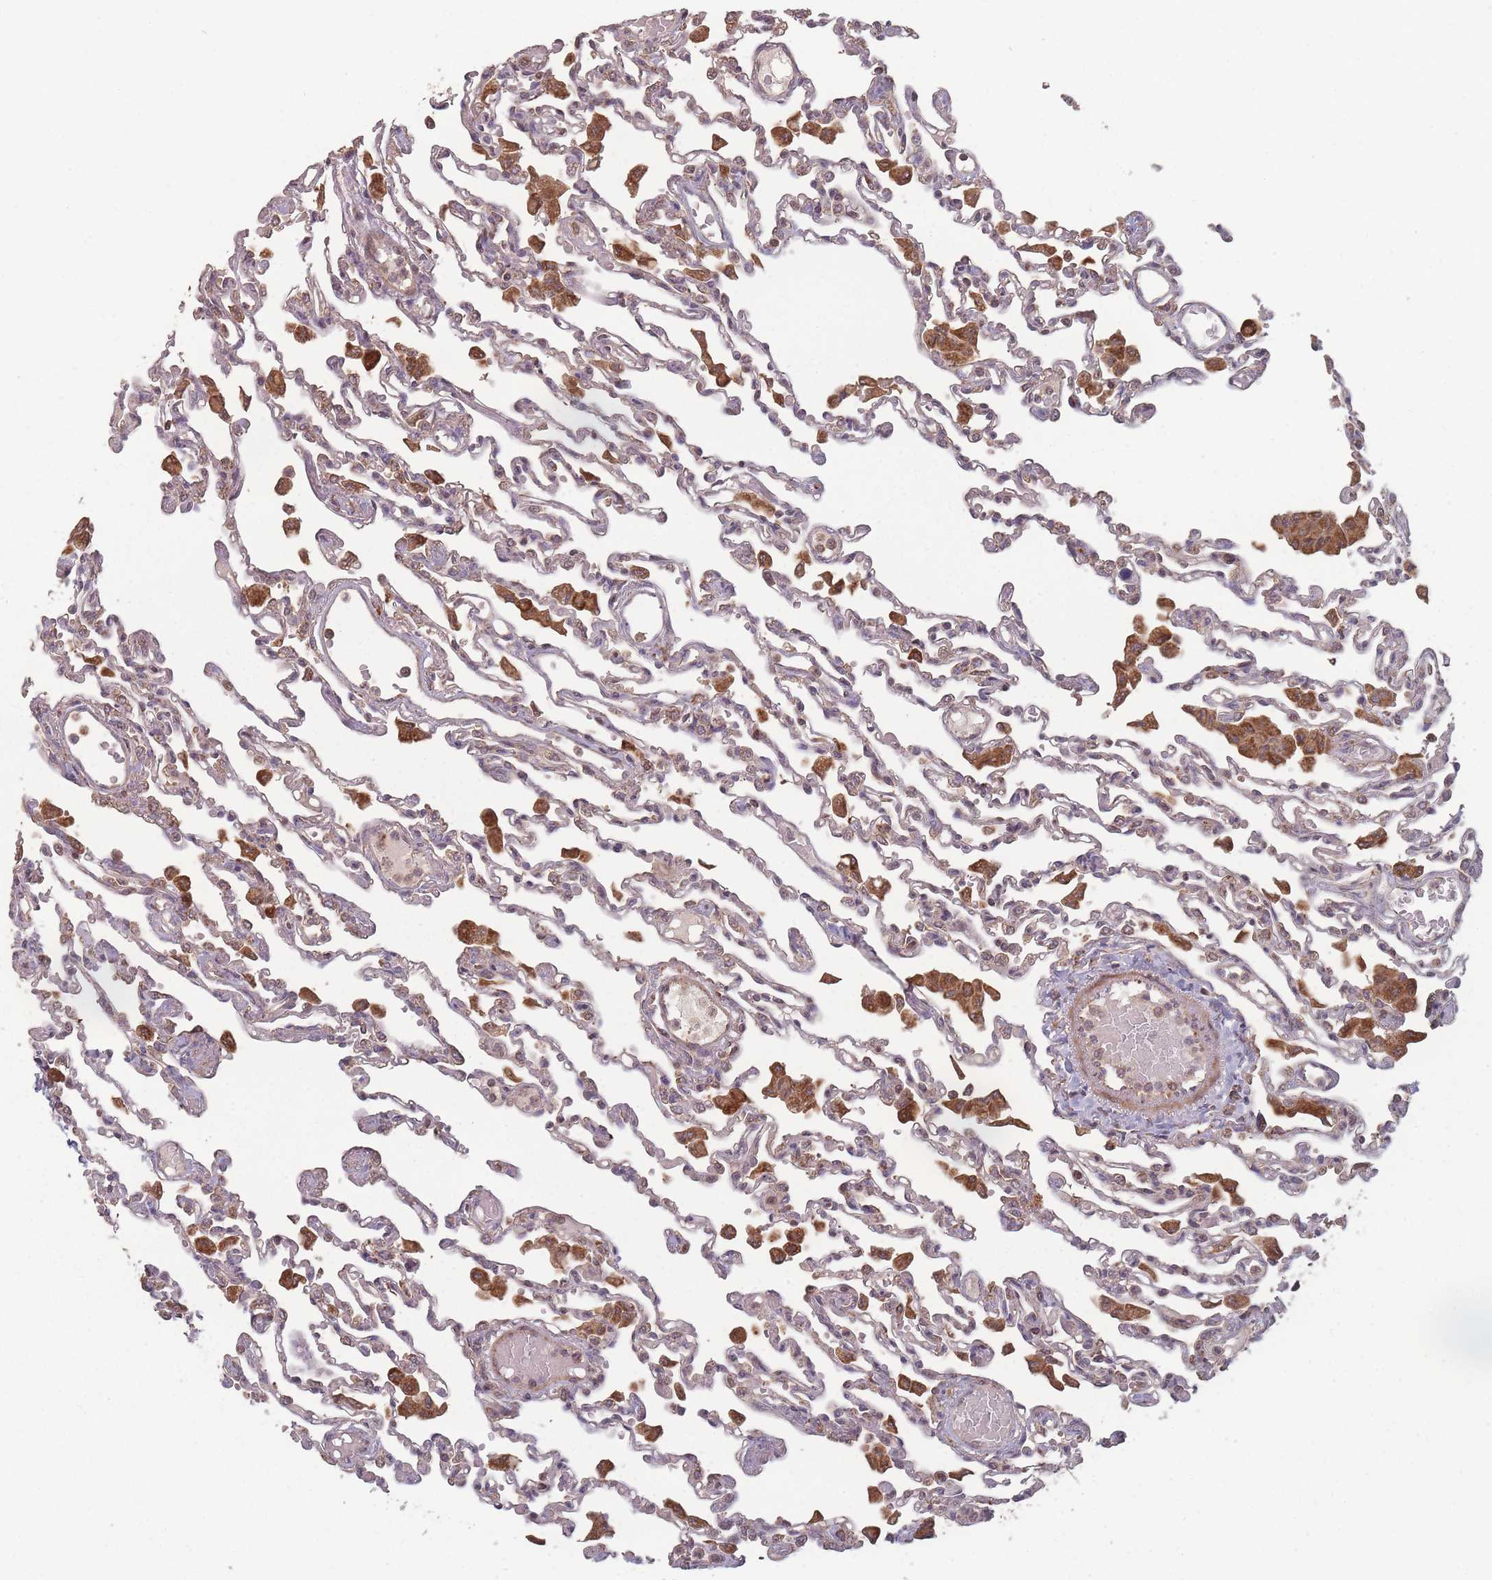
{"staining": {"intensity": "weak", "quantity": "<25%", "location": "cytoplasmic/membranous"}, "tissue": "lung", "cell_type": "Alveolar cells", "image_type": "normal", "snomed": [{"axis": "morphology", "description": "Normal tissue, NOS"}, {"axis": "topography", "description": "Bronchus"}, {"axis": "topography", "description": "Lung"}], "caption": "High power microscopy histopathology image of an immunohistochemistry photomicrograph of unremarkable lung, revealing no significant positivity in alveolar cells. The staining is performed using DAB brown chromogen with nuclei counter-stained in using hematoxylin.", "gene": "LYRM7", "patient": {"sex": "female", "age": 49}}